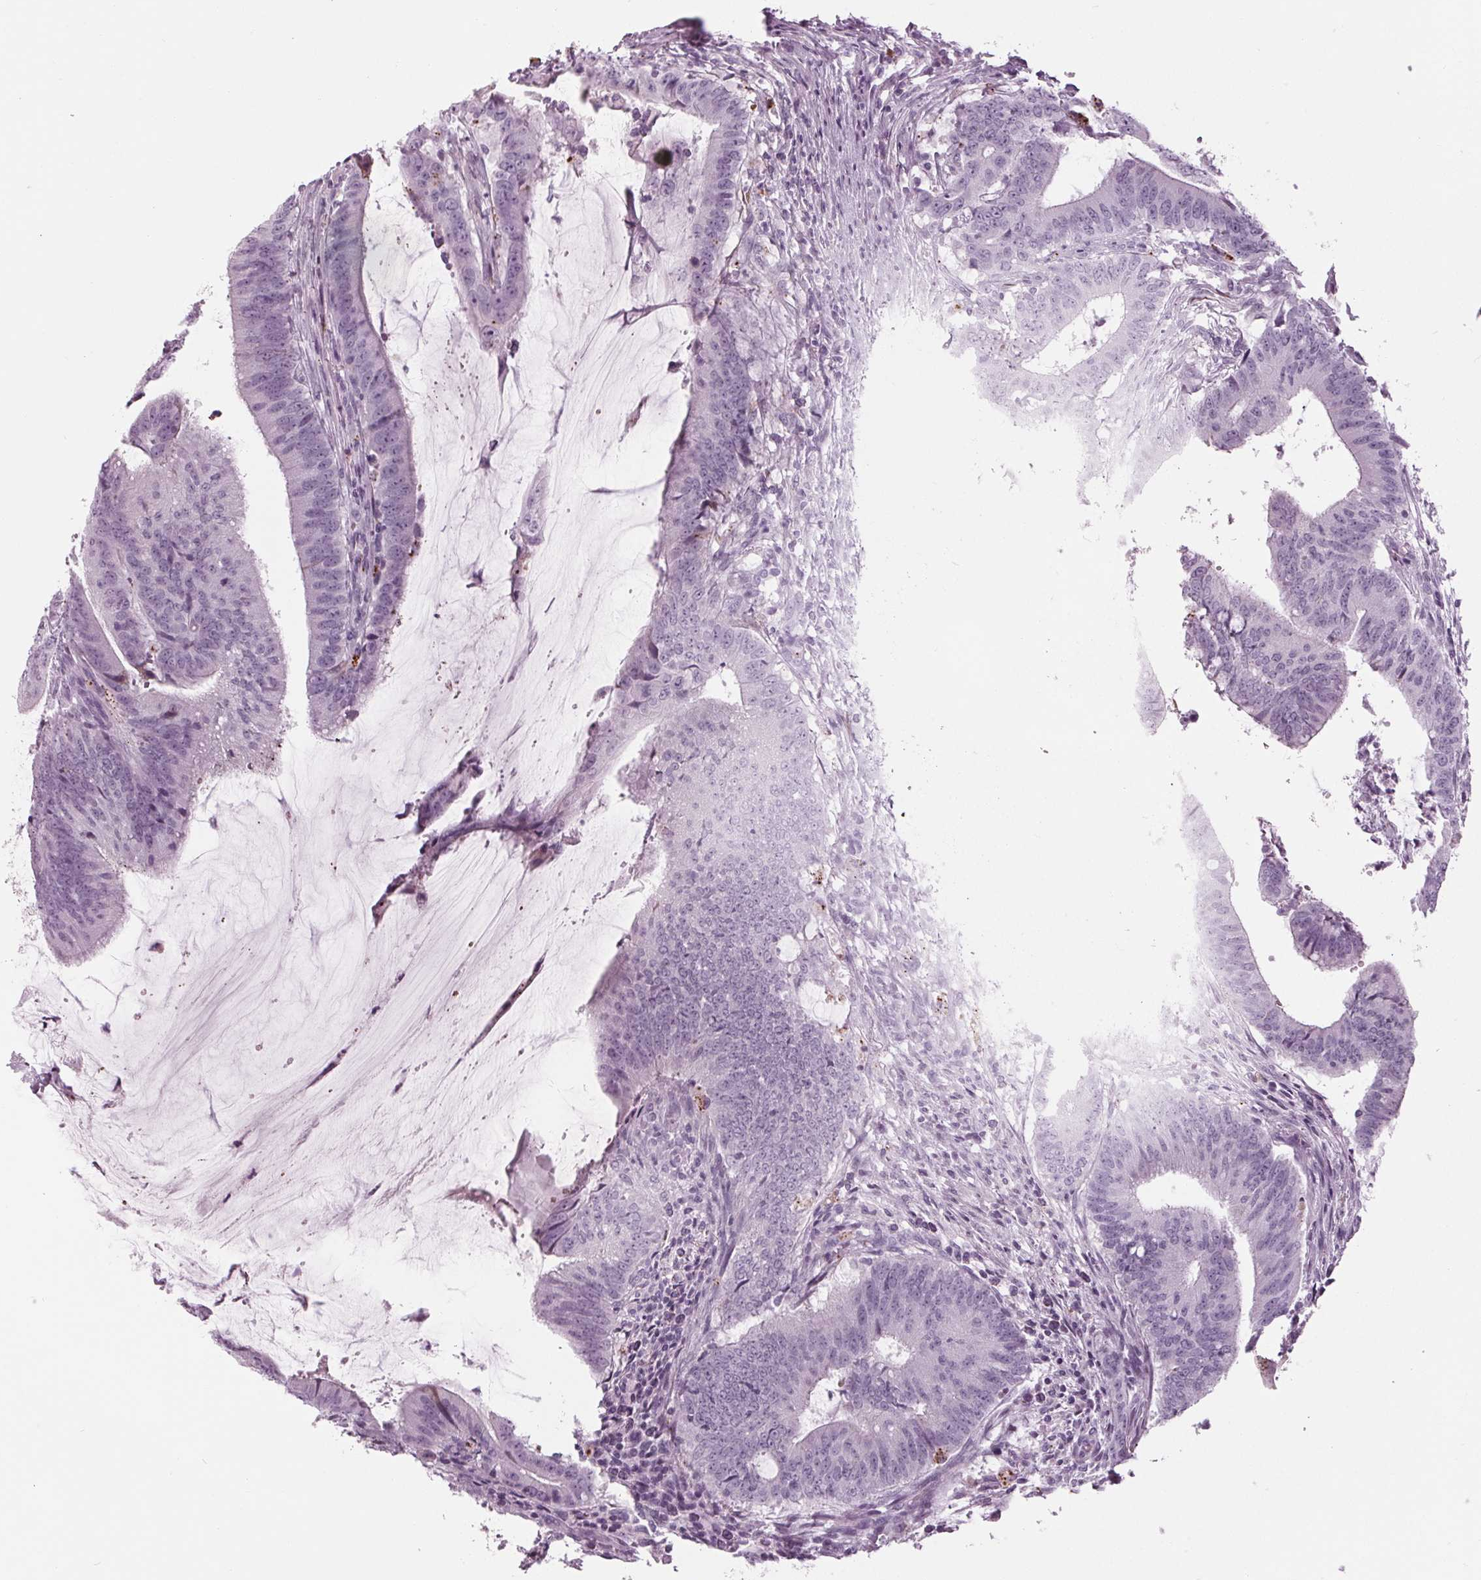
{"staining": {"intensity": "negative", "quantity": "none", "location": "none"}, "tissue": "colorectal cancer", "cell_type": "Tumor cells", "image_type": "cancer", "snomed": [{"axis": "morphology", "description": "Adenocarcinoma, NOS"}, {"axis": "topography", "description": "Colon"}], "caption": "Tumor cells show no significant staining in colorectal cancer. The staining was performed using DAB (3,3'-diaminobenzidine) to visualize the protein expression in brown, while the nuclei were stained in blue with hematoxylin (Magnification: 20x).", "gene": "CYP3A43", "patient": {"sex": "female", "age": 43}}